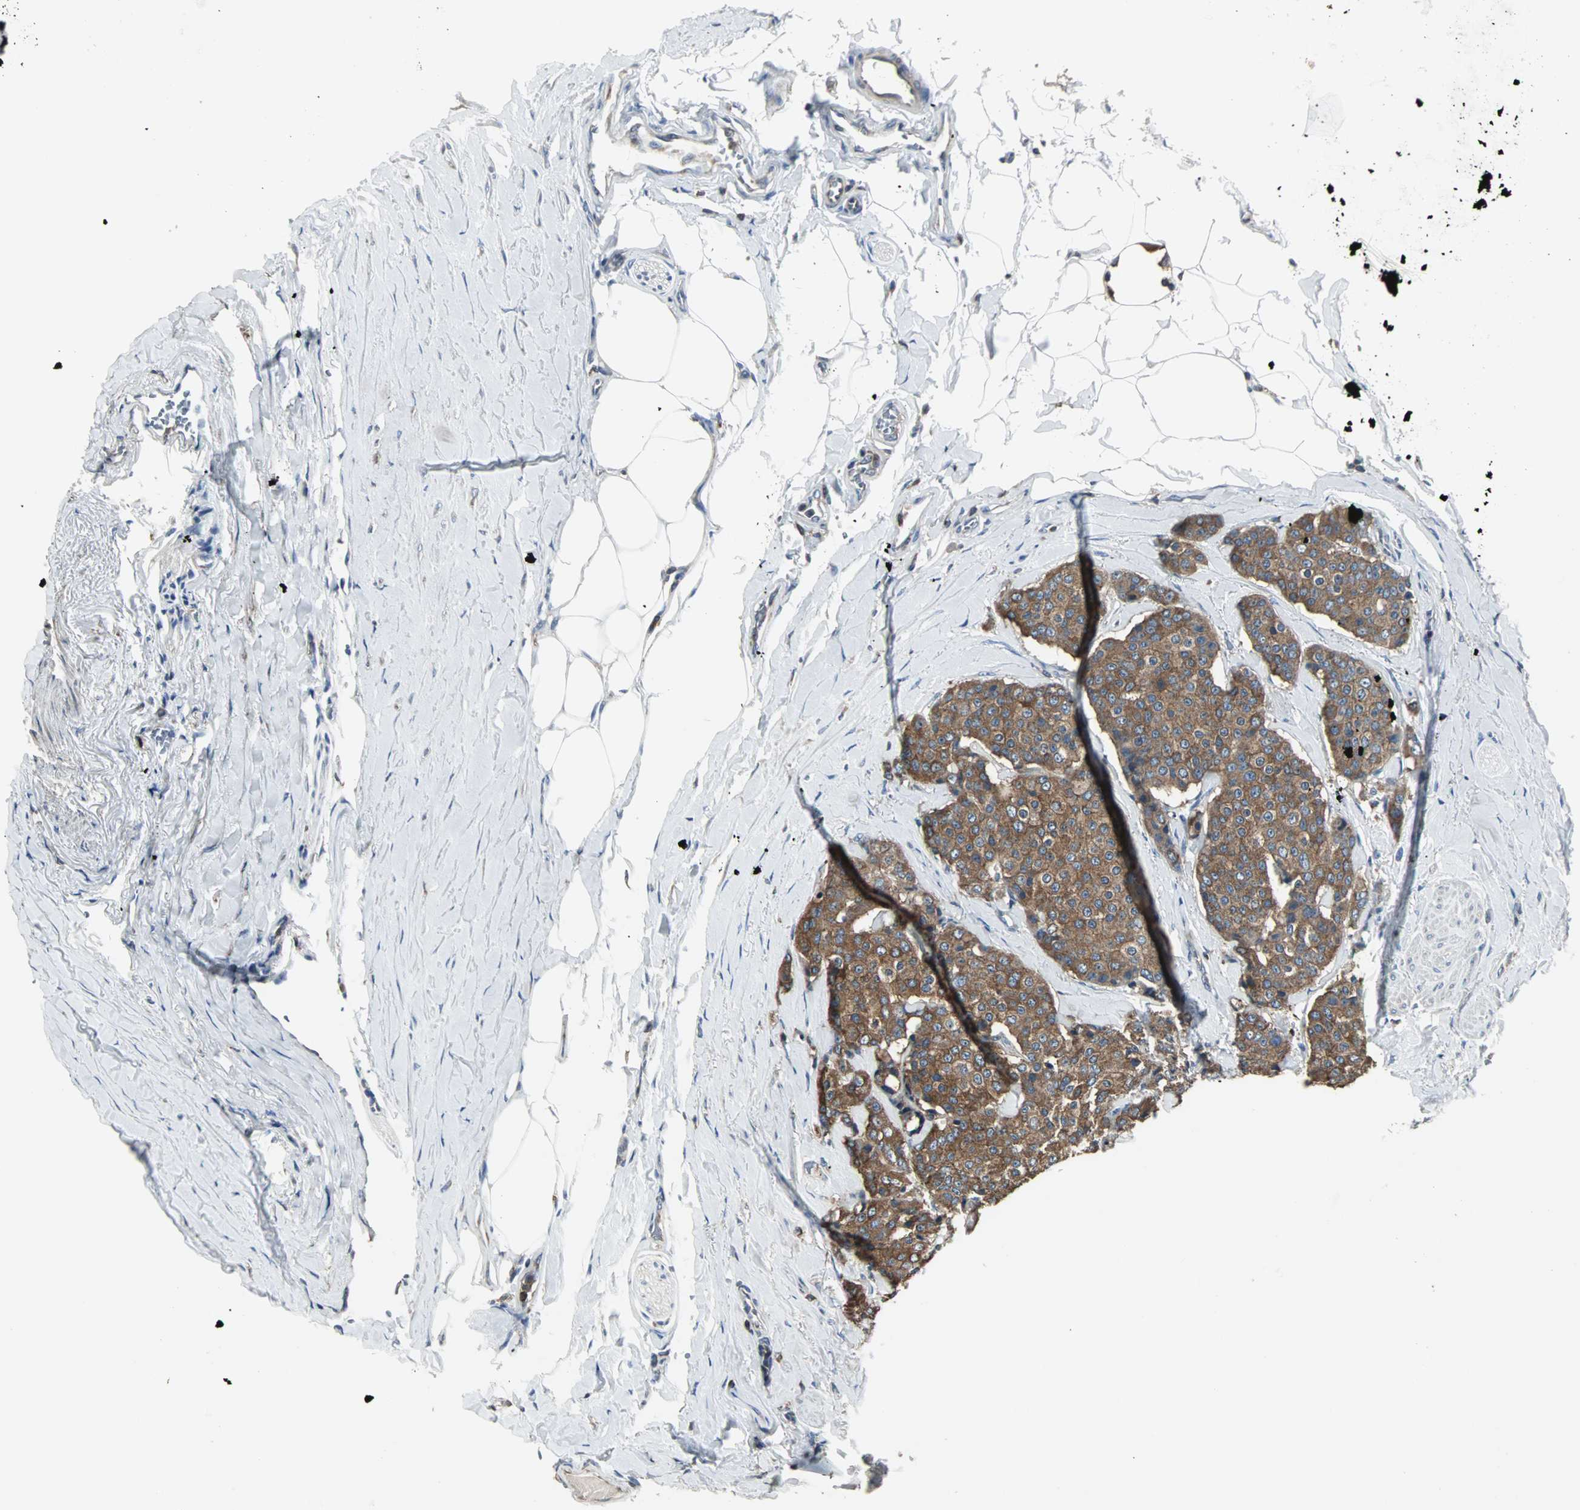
{"staining": {"intensity": "strong", "quantity": ">75%", "location": "cytoplasmic/membranous"}, "tissue": "carcinoid", "cell_type": "Tumor cells", "image_type": "cancer", "snomed": [{"axis": "morphology", "description": "Carcinoid, malignant, NOS"}, {"axis": "topography", "description": "Colon"}], "caption": "Brown immunohistochemical staining in malignant carcinoid shows strong cytoplasmic/membranous staining in approximately >75% of tumor cells. (DAB = brown stain, brightfield microscopy at high magnification).", "gene": "LRRFIP1", "patient": {"sex": "female", "age": 61}}